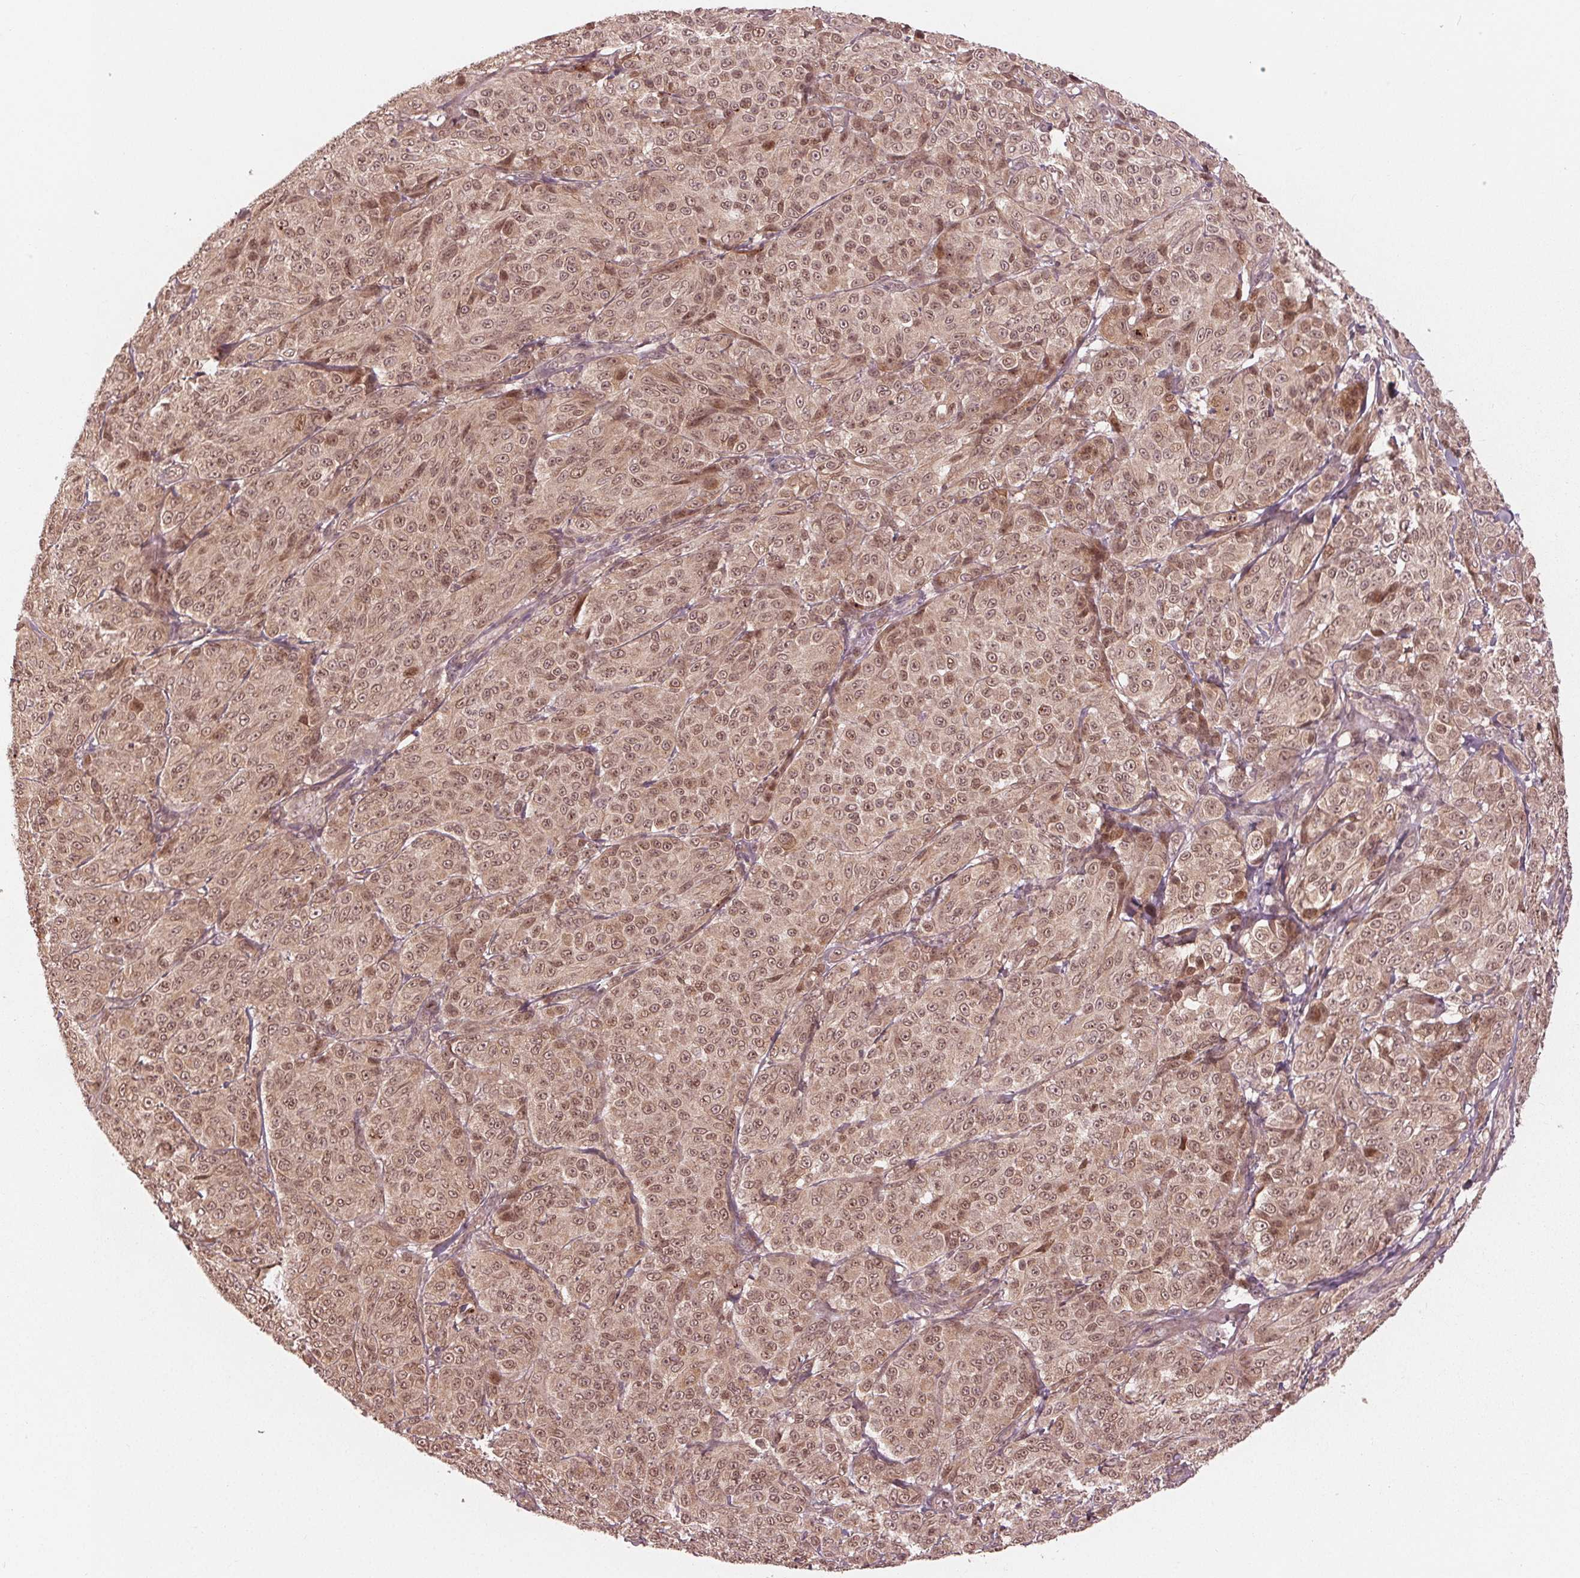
{"staining": {"intensity": "moderate", "quantity": ">75%", "location": "cytoplasmic/membranous,nuclear"}, "tissue": "melanoma", "cell_type": "Tumor cells", "image_type": "cancer", "snomed": [{"axis": "morphology", "description": "Malignant melanoma, NOS"}, {"axis": "topography", "description": "Skin"}], "caption": "DAB immunohistochemical staining of malignant melanoma shows moderate cytoplasmic/membranous and nuclear protein positivity in approximately >75% of tumor cells. The staining was performed using DAB (3,3'-diaminobenzidine), with brown indicating positive protein expression. Nuclei are stained blue with hematoxylin.", "gene": "ZNF471", "patient": {"sex": "male", "age": 89}}